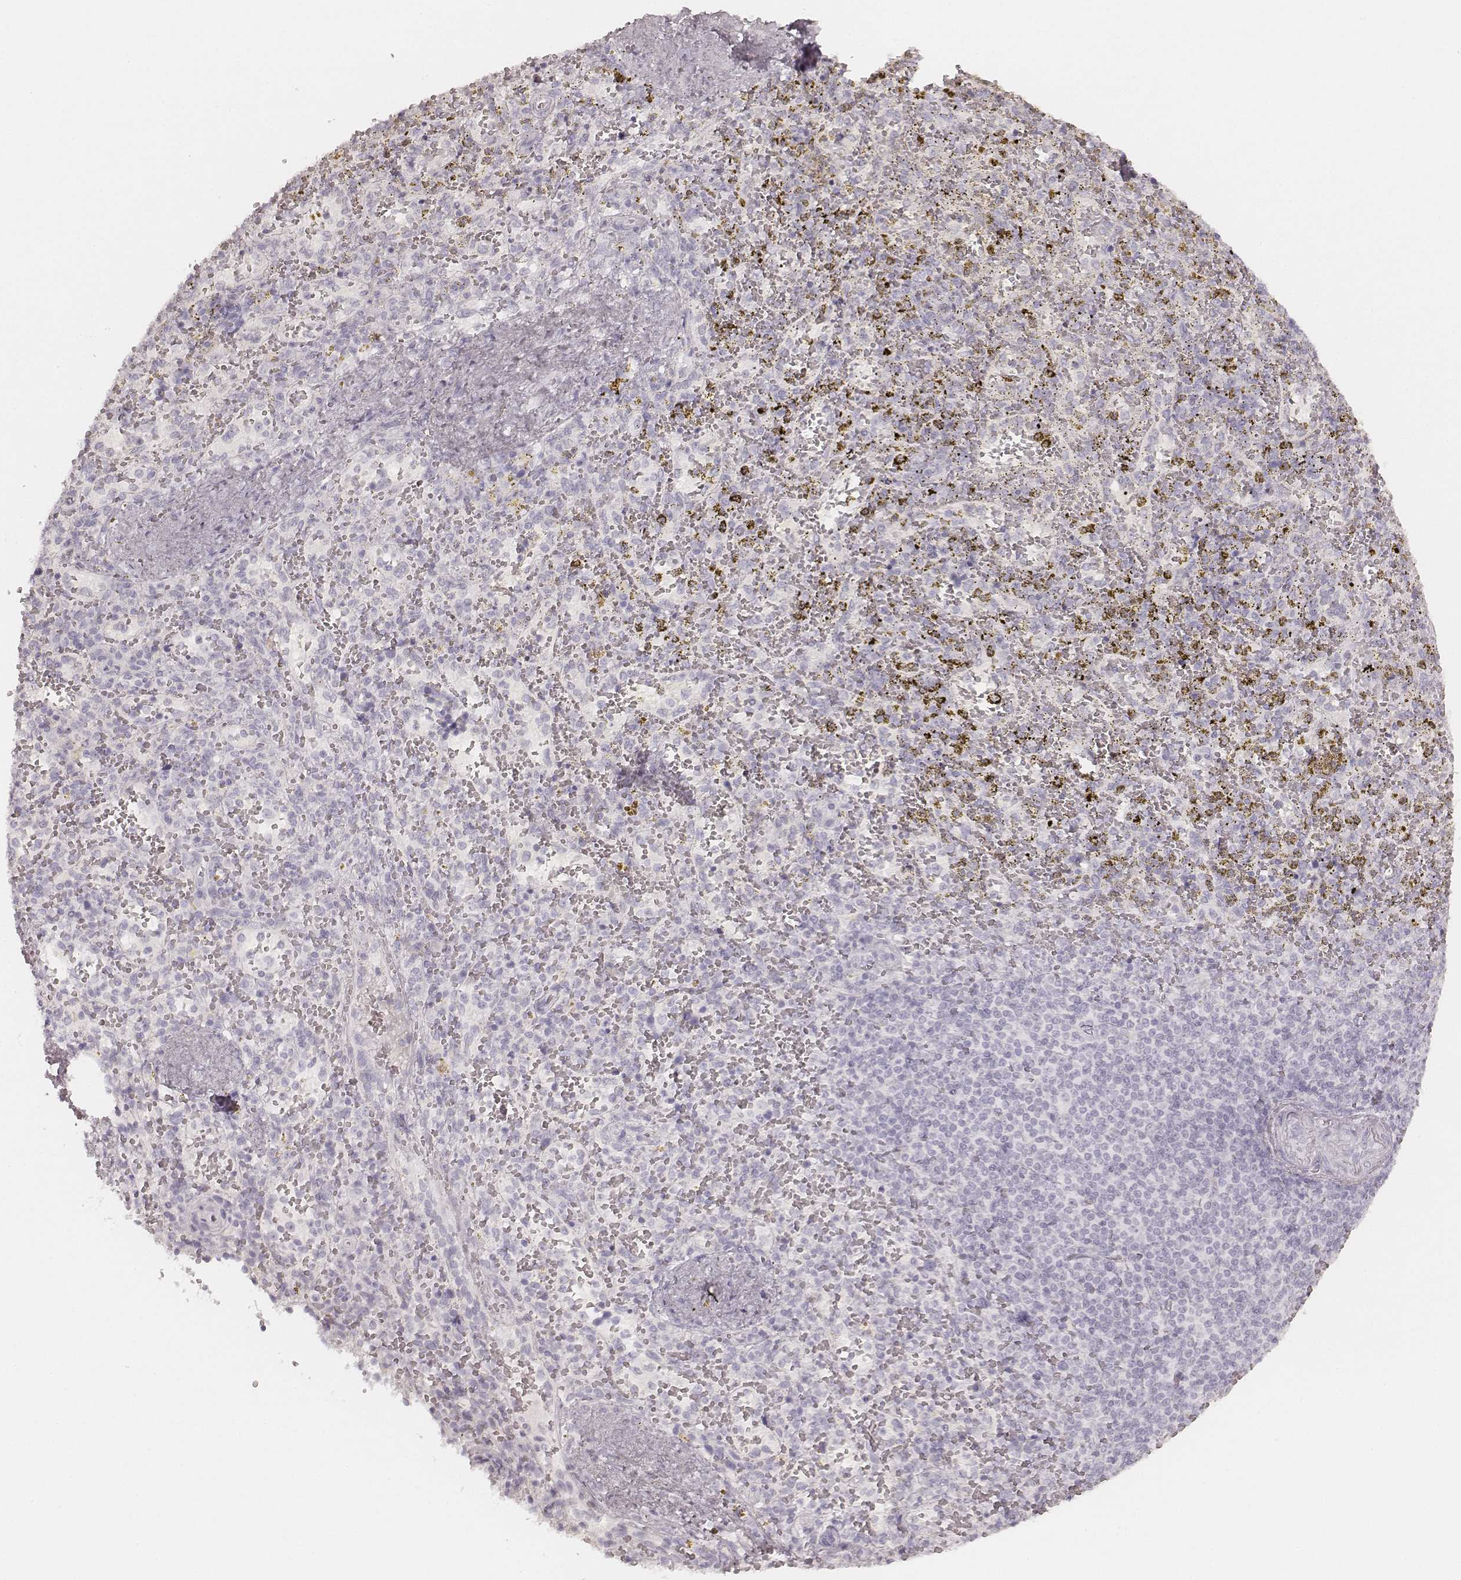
{"staining": {"intensity": "negative", "quantity": "none", "location": "none"}, "tissue": "spleen", "cell_type": "Cells in red pulp", "image_type": "normal", "snomed": [{"axis": "morphology", "description": "Normal tissue, NOS"}, {"axis": "topography", "description": "Spleen"}], "caption": "IHC histopathology image of unremarkable human spleen stained for a protein (brown), which displays no positivity in cells in red pulp. (Stains: DAB immunohistochemistry with hematoxylin counter stain, Microscopy: brightfield microscopy at high magnification).", "gene": "KRT72", "patient": {"sex": "female", "age": 50}}